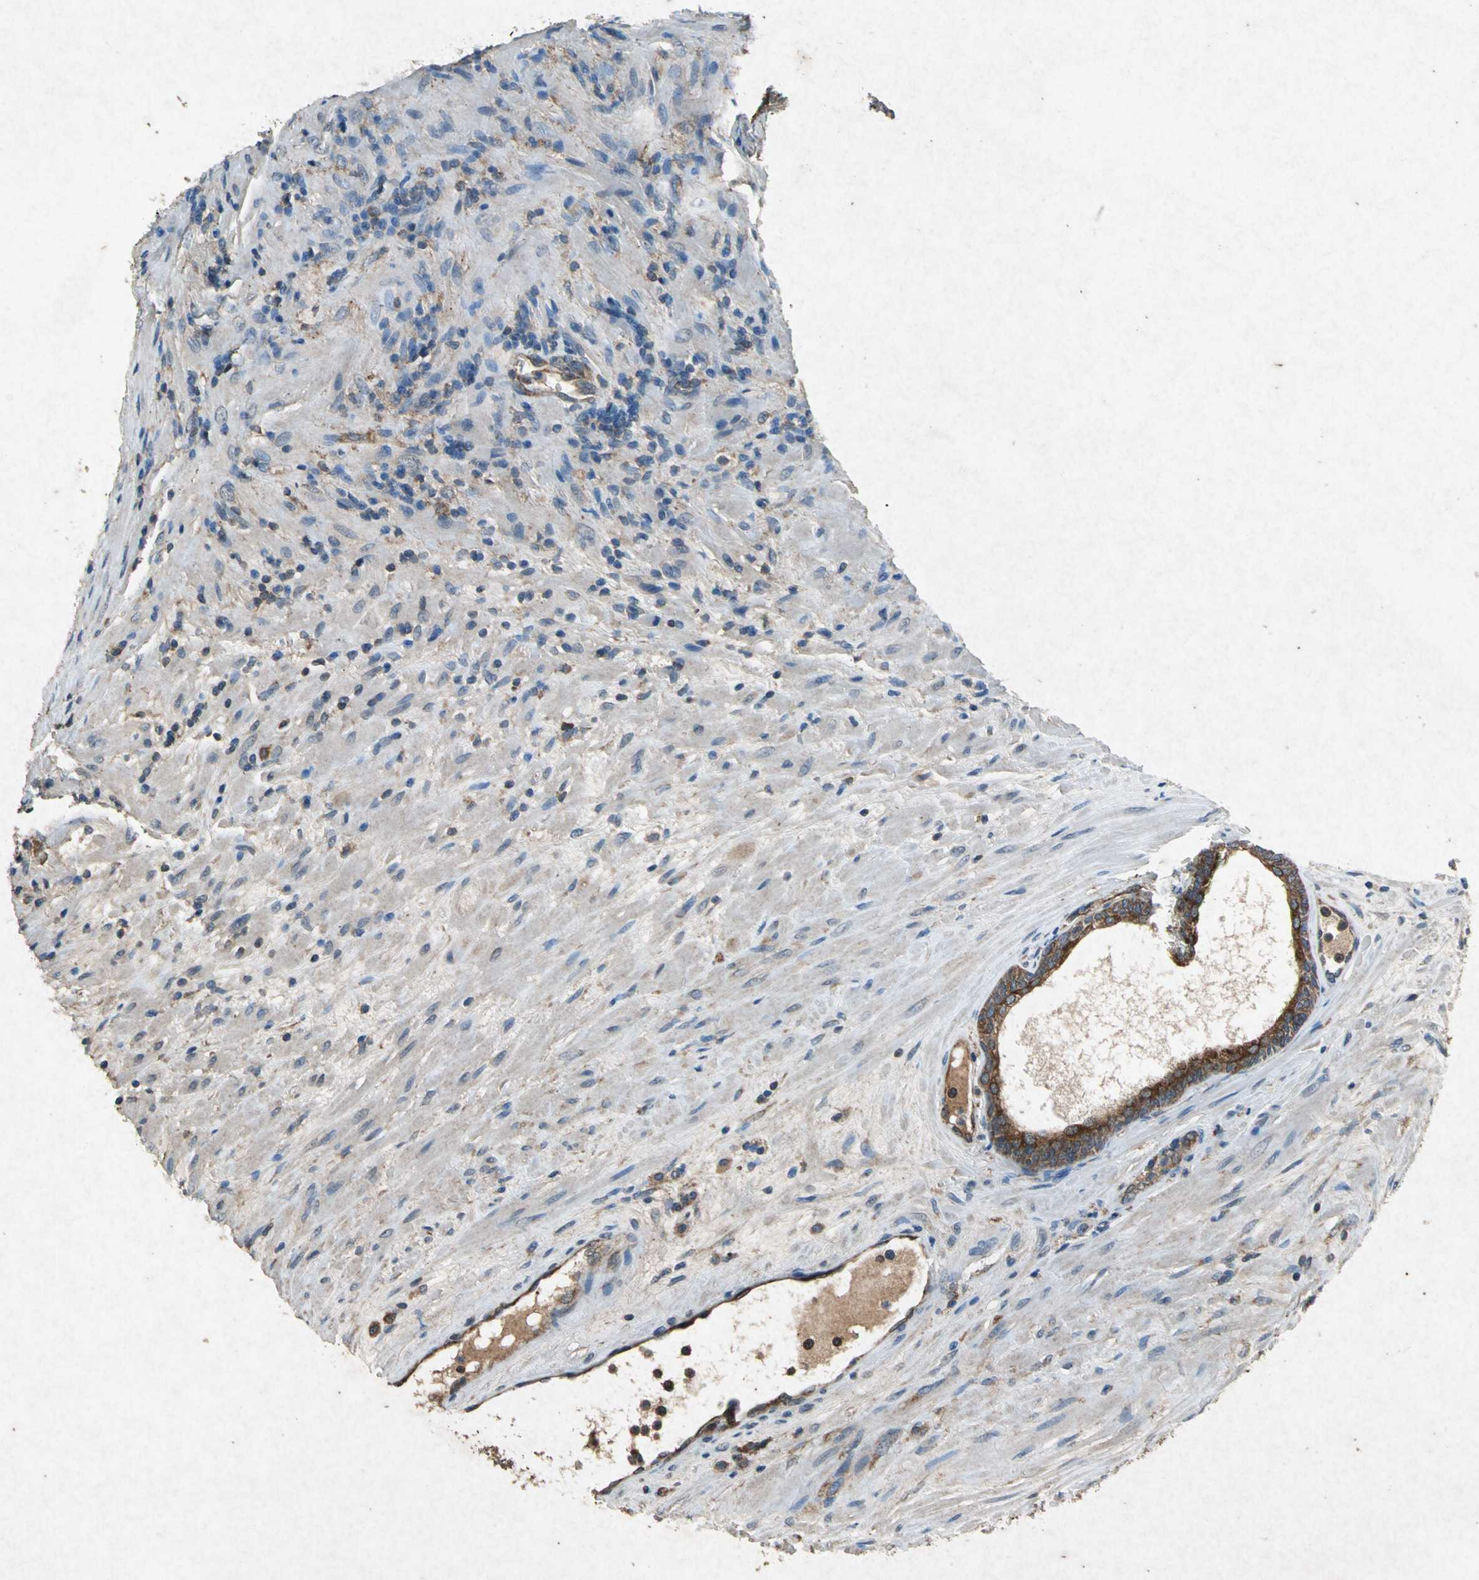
{"staining": {"intensity": "strong", "quantity": ">75%", "location": "cytoplasmic/membranous"}, "tissue": "prostate", "cell_type": "Glandular cells", "image_type": "normal", "snomed": [{"axis": "morphology", "description": "Normal tissue, NOS"}, {"axis": "topography", "description": "Prostate"}], "caption": "The micrograph displays immunohistochemical staining of unremarkable prostate. There is strong cytoplasmic/membranous positivity is appreciated in about >75% of glandular cells.", "gene": "HSP90AB1", "patient": {"sex": "male", "age": 76}}